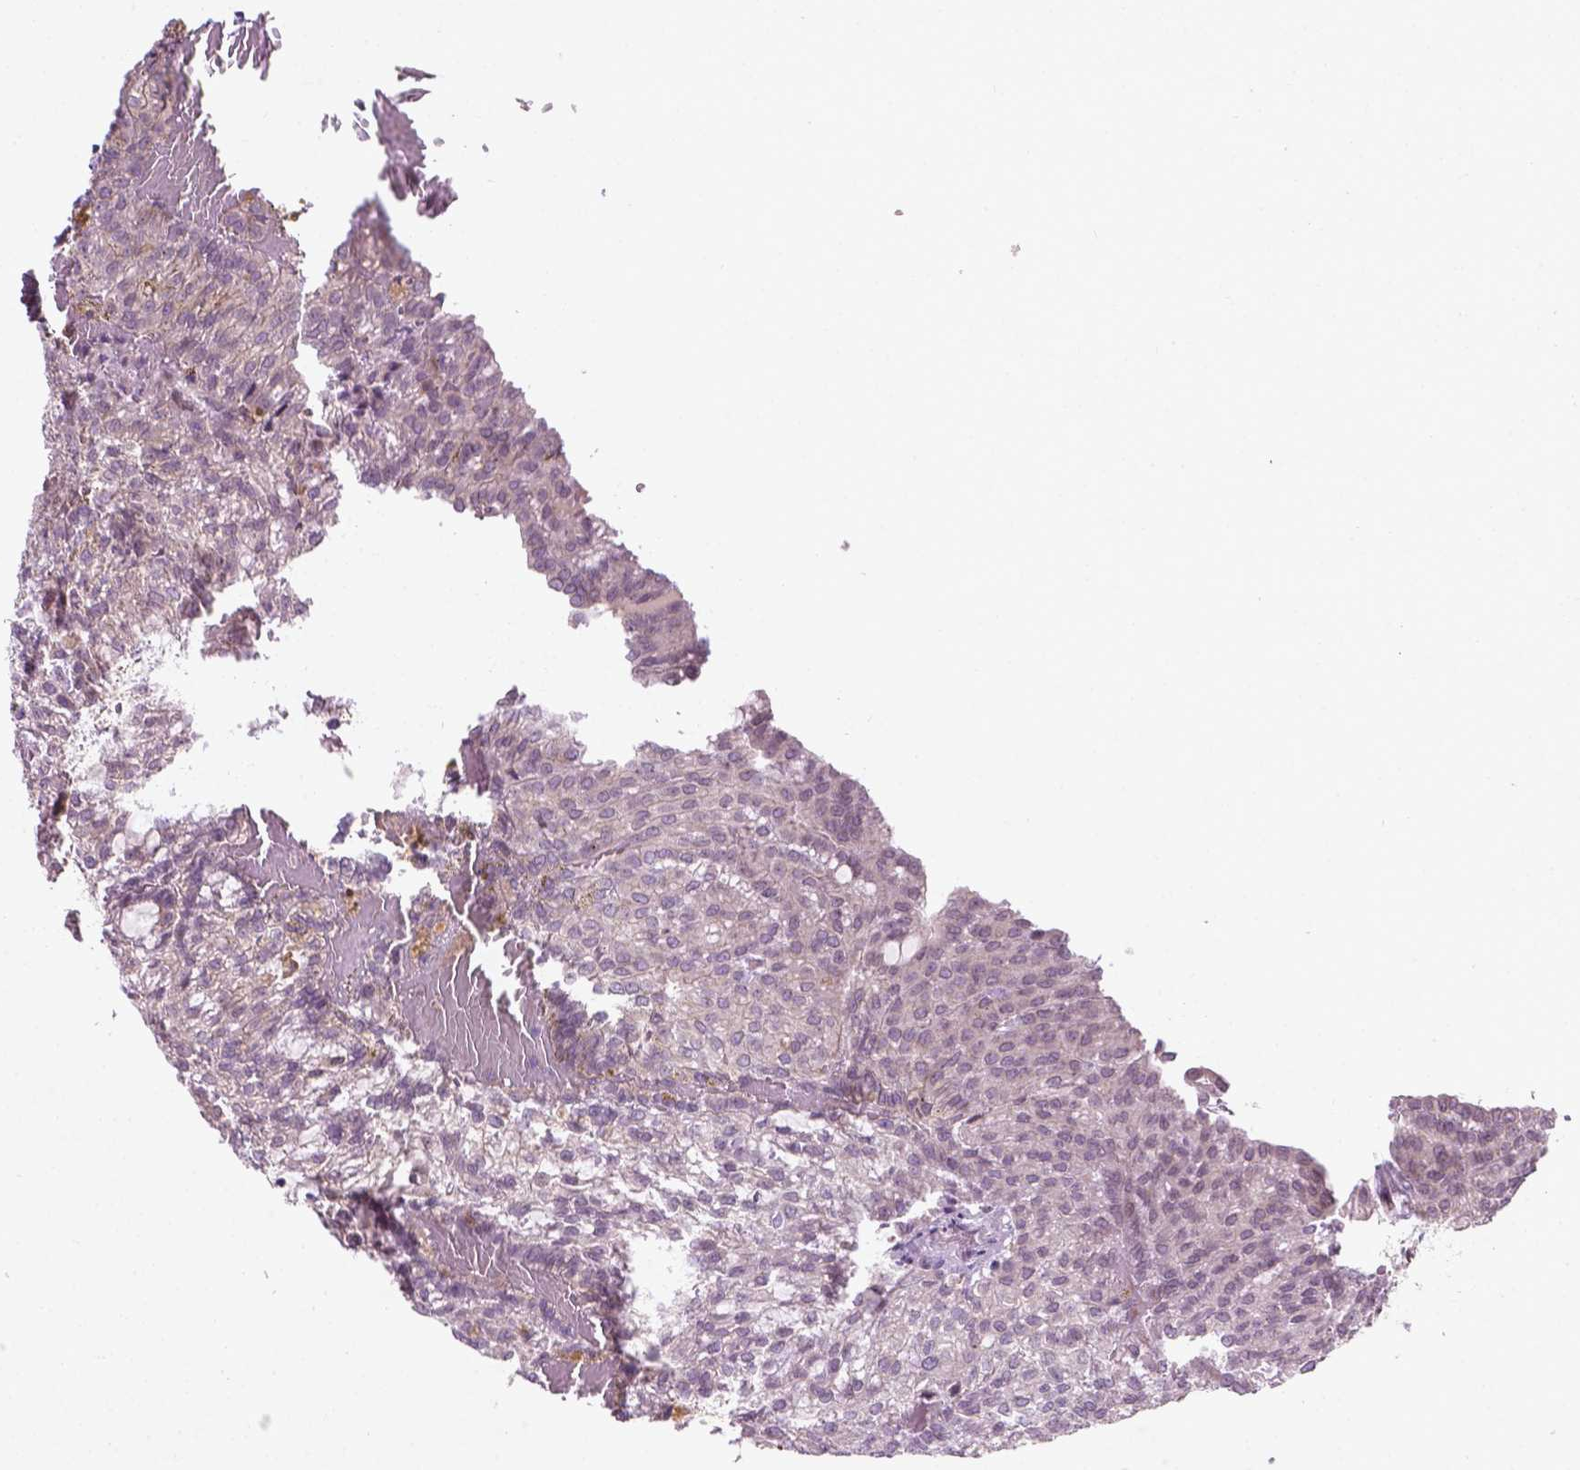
{"staining": {"intensity": "negative", "quantity": "none", "location": "none"}, "tissue": "renal cancer", "cell_type": "Tumor cells", "image_type": "cancer", "snomed": [{"axis": "morphology", "description": "Adenocarcinoma, NOS"}, {"axis": "topography", "description": "Kidney"}], "caption": "Adenocarcinoma (renal) was stained to show a protein in brown. There is no significant staining in tumor cells. (DAB (3,3'-diaminobenzidine) IHC with hematoxylin counter stain).", "gene": "TCHP", "patient": {"sex": "male", "age": 63}}